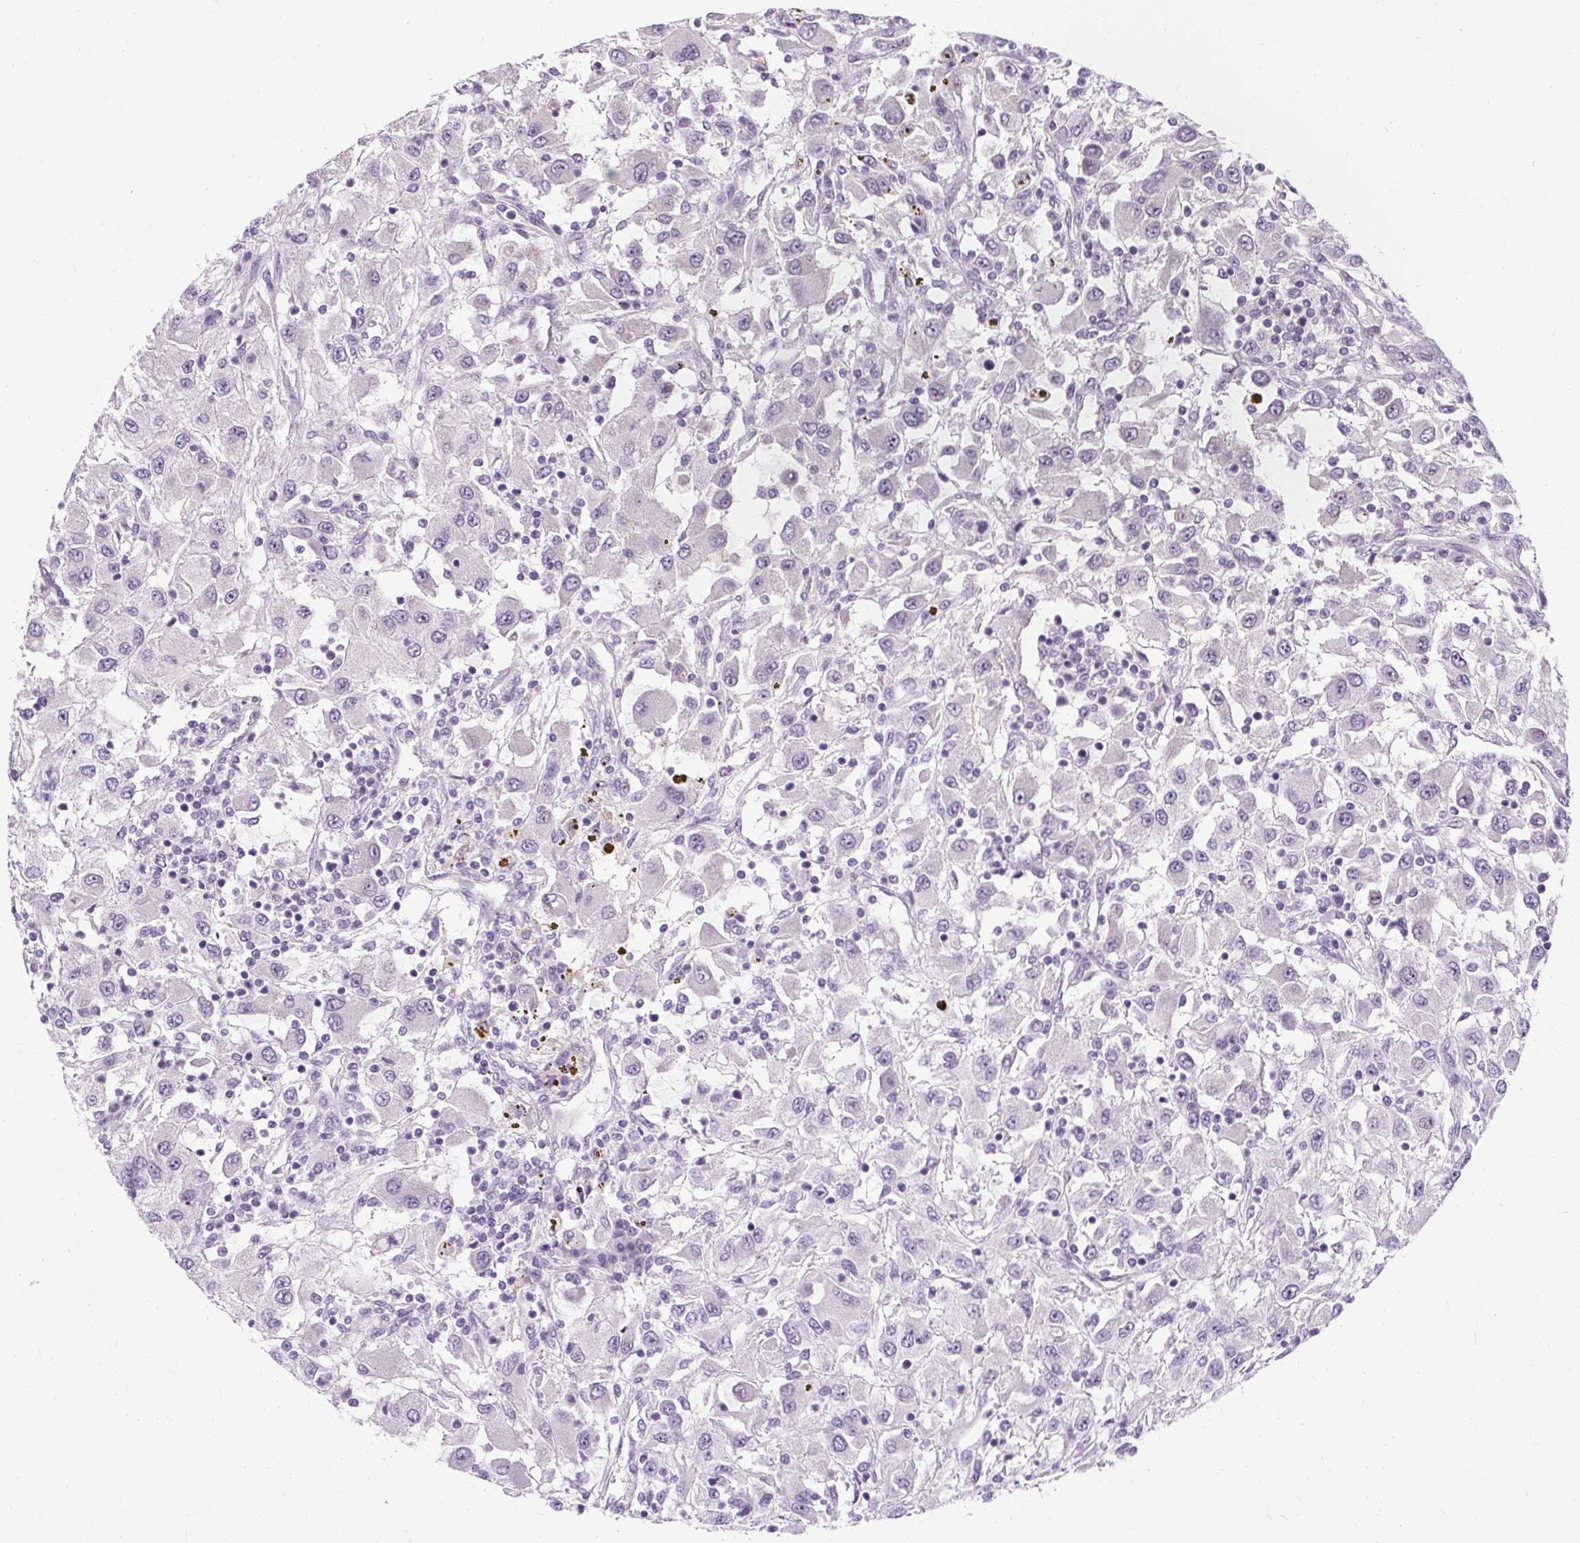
{"staining": {"intensity": "negative", "quantity": "none", "location": "none"}, "tissue": "renal cancer", "cell_type": "Tumor cells", "image_type": "cancer", "snomed": [{"axis": "morphology", "description": "Adenocarcinoma, NOS"}, {"axis": "topography", "description": "Kidney"}], "caption": "This histopathology image is of adenocarcinoma (renal) stained with IHC to label a protein in brown with the nuclei are counter-stained blue. There is no positivity in tumor cells.", "gene": "RYBP", "patient": {"sex": "female", "age": 67}}